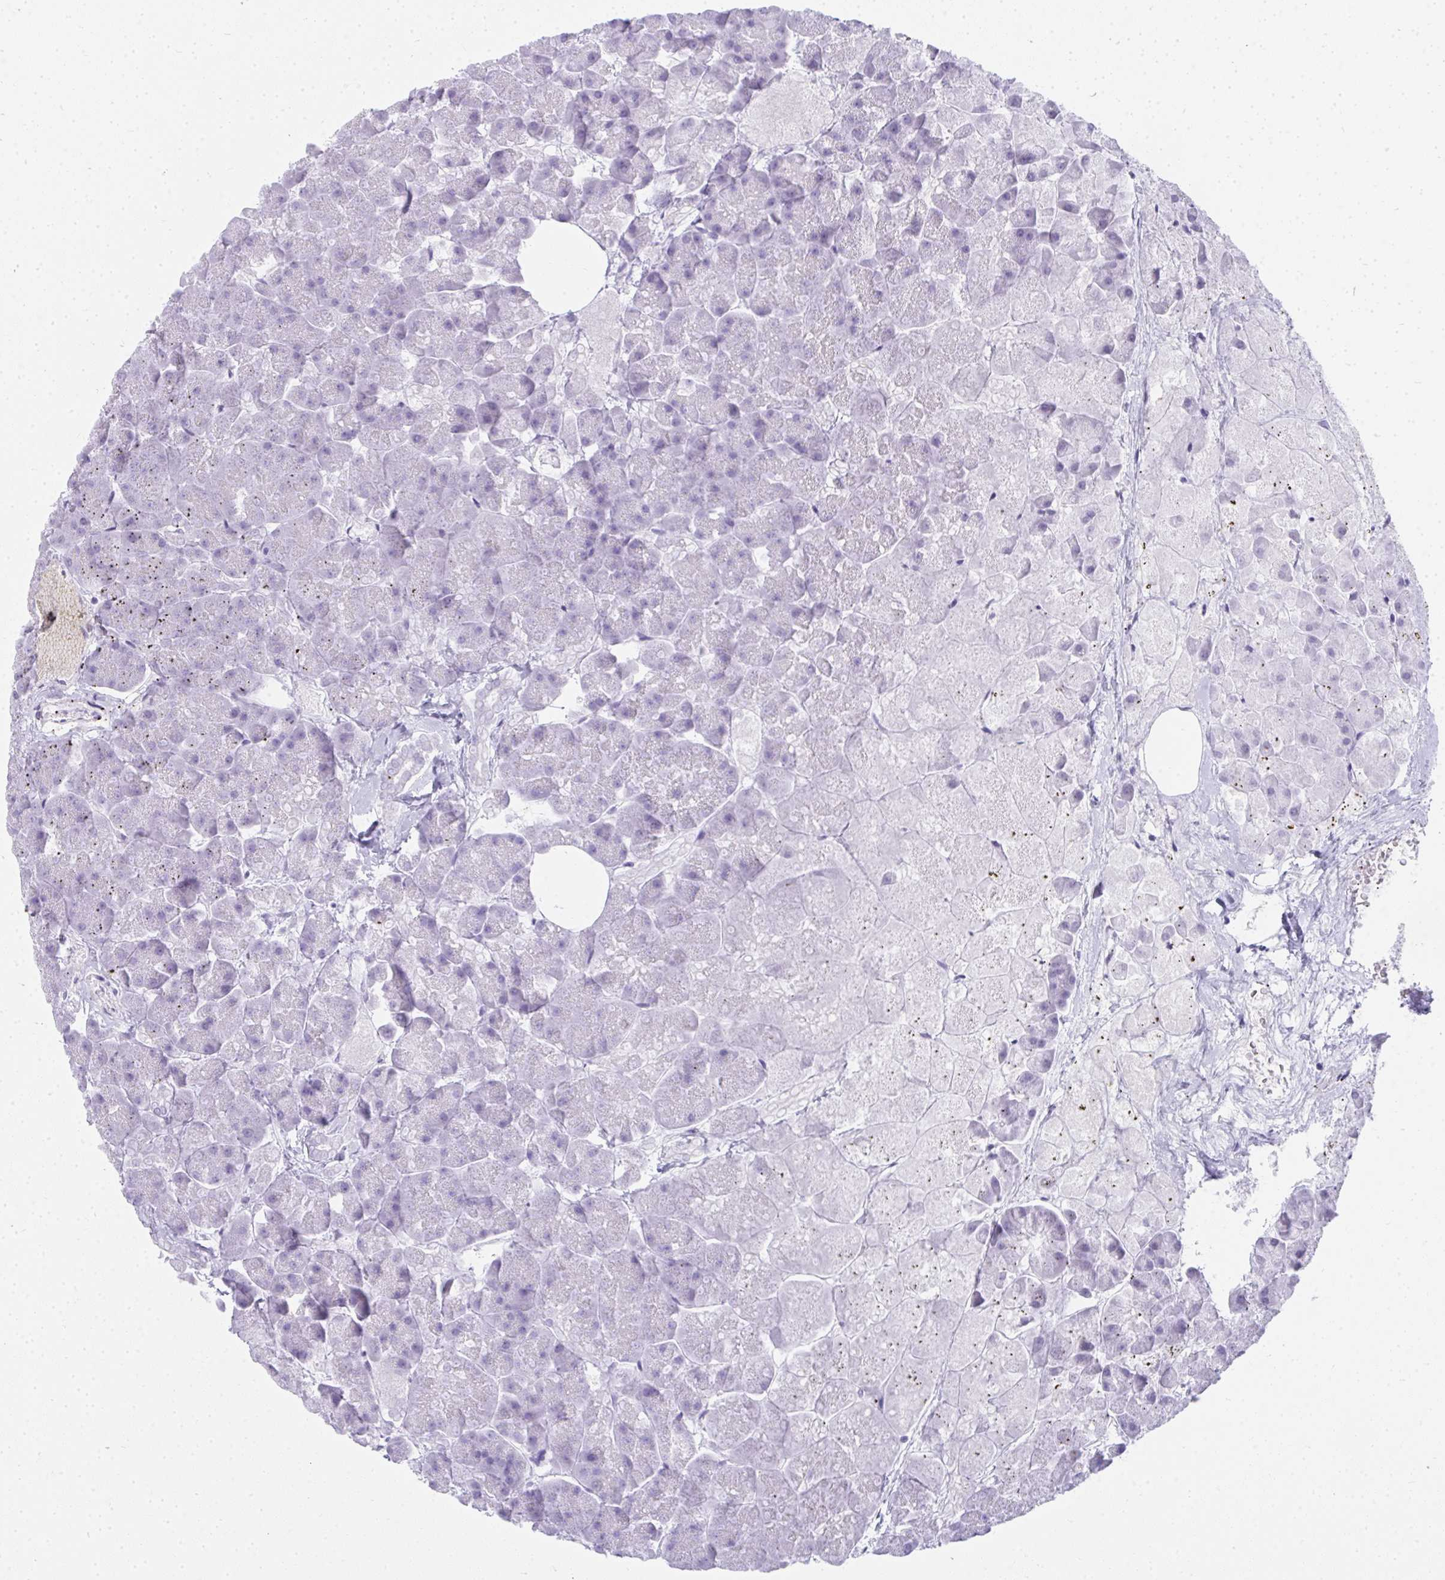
{"staining": {"intensity": "negative", "quantity": "none", "location": "none"}, "tissue": "pancreas", "cell_type": "Exocrine glandular cells", "image_type": "normal", "snomed": [{"axis": "morphology", "description": "Normal tissue, NOS"}, {"axis": "topography", "description": "Pancreas"}, {"axis": "topography", "description": "Peripheral nerve tissue"}], "caption": "IHC photomicrograph of normal pancreas: human pancreas stained with DAB reveals no significant protein staining in exocrine glandular cells.", "gene": "ZSWIM3", "patient": {"sex": "male", "age": 54}}